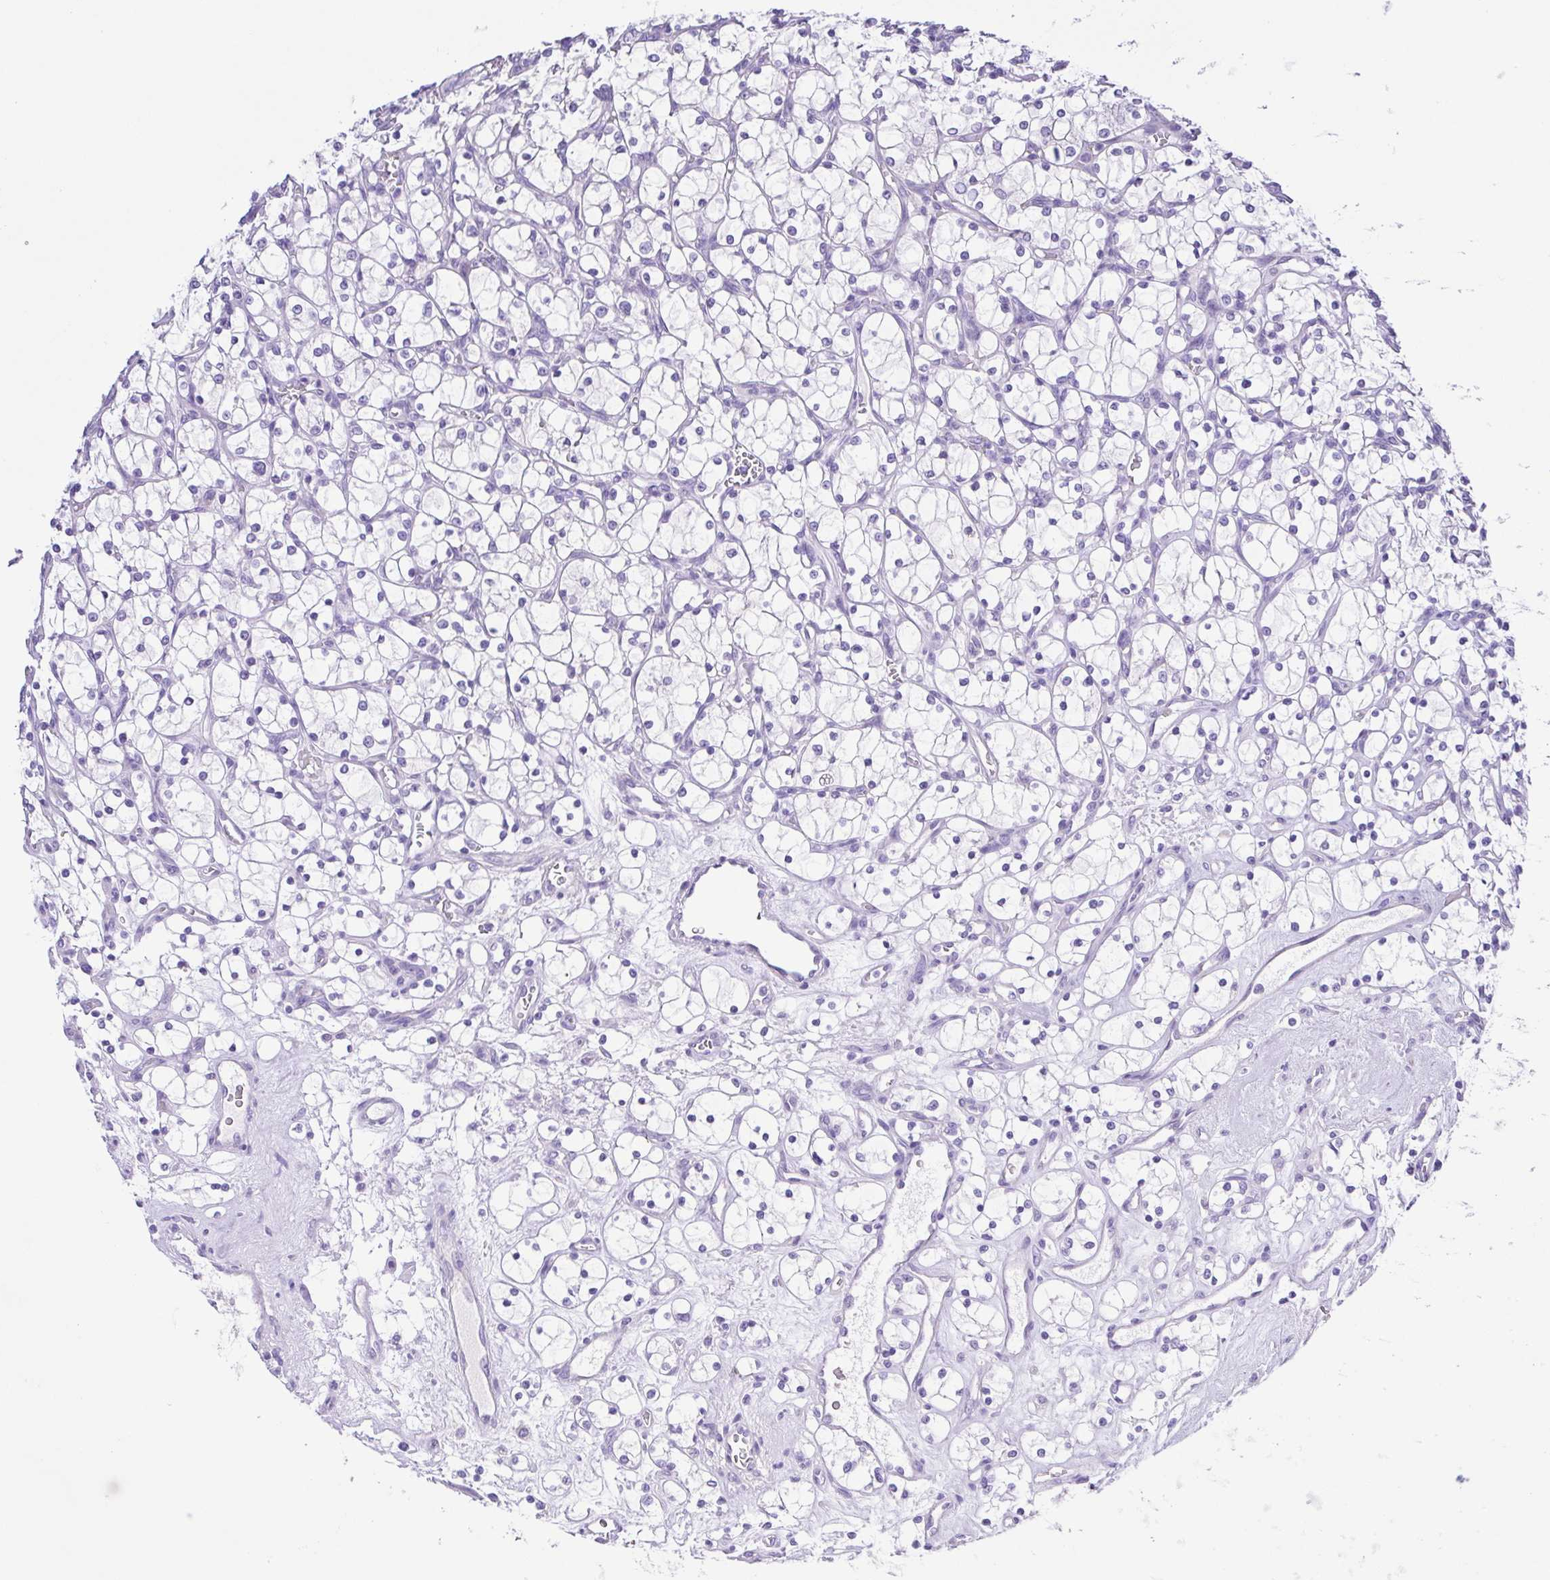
{"staining": {"intensity": "negative", "quantity": "none", "location": "none"}, "tissue": "renal cancer", "cell_type": "Tumor cells", "image_type": "cancer", "snomed": [{"axis": "morphology", "description": "Adenocarcinoma, NOS"}, {"axis": "topography", "description": "Kidney"}], "caption": "Immunohistochemistry of human renal cancer (adenocarcinoma) shows no expression in tumor cells.", "gene": "CD72", "patient": {"sex": "female", "age": 69}}